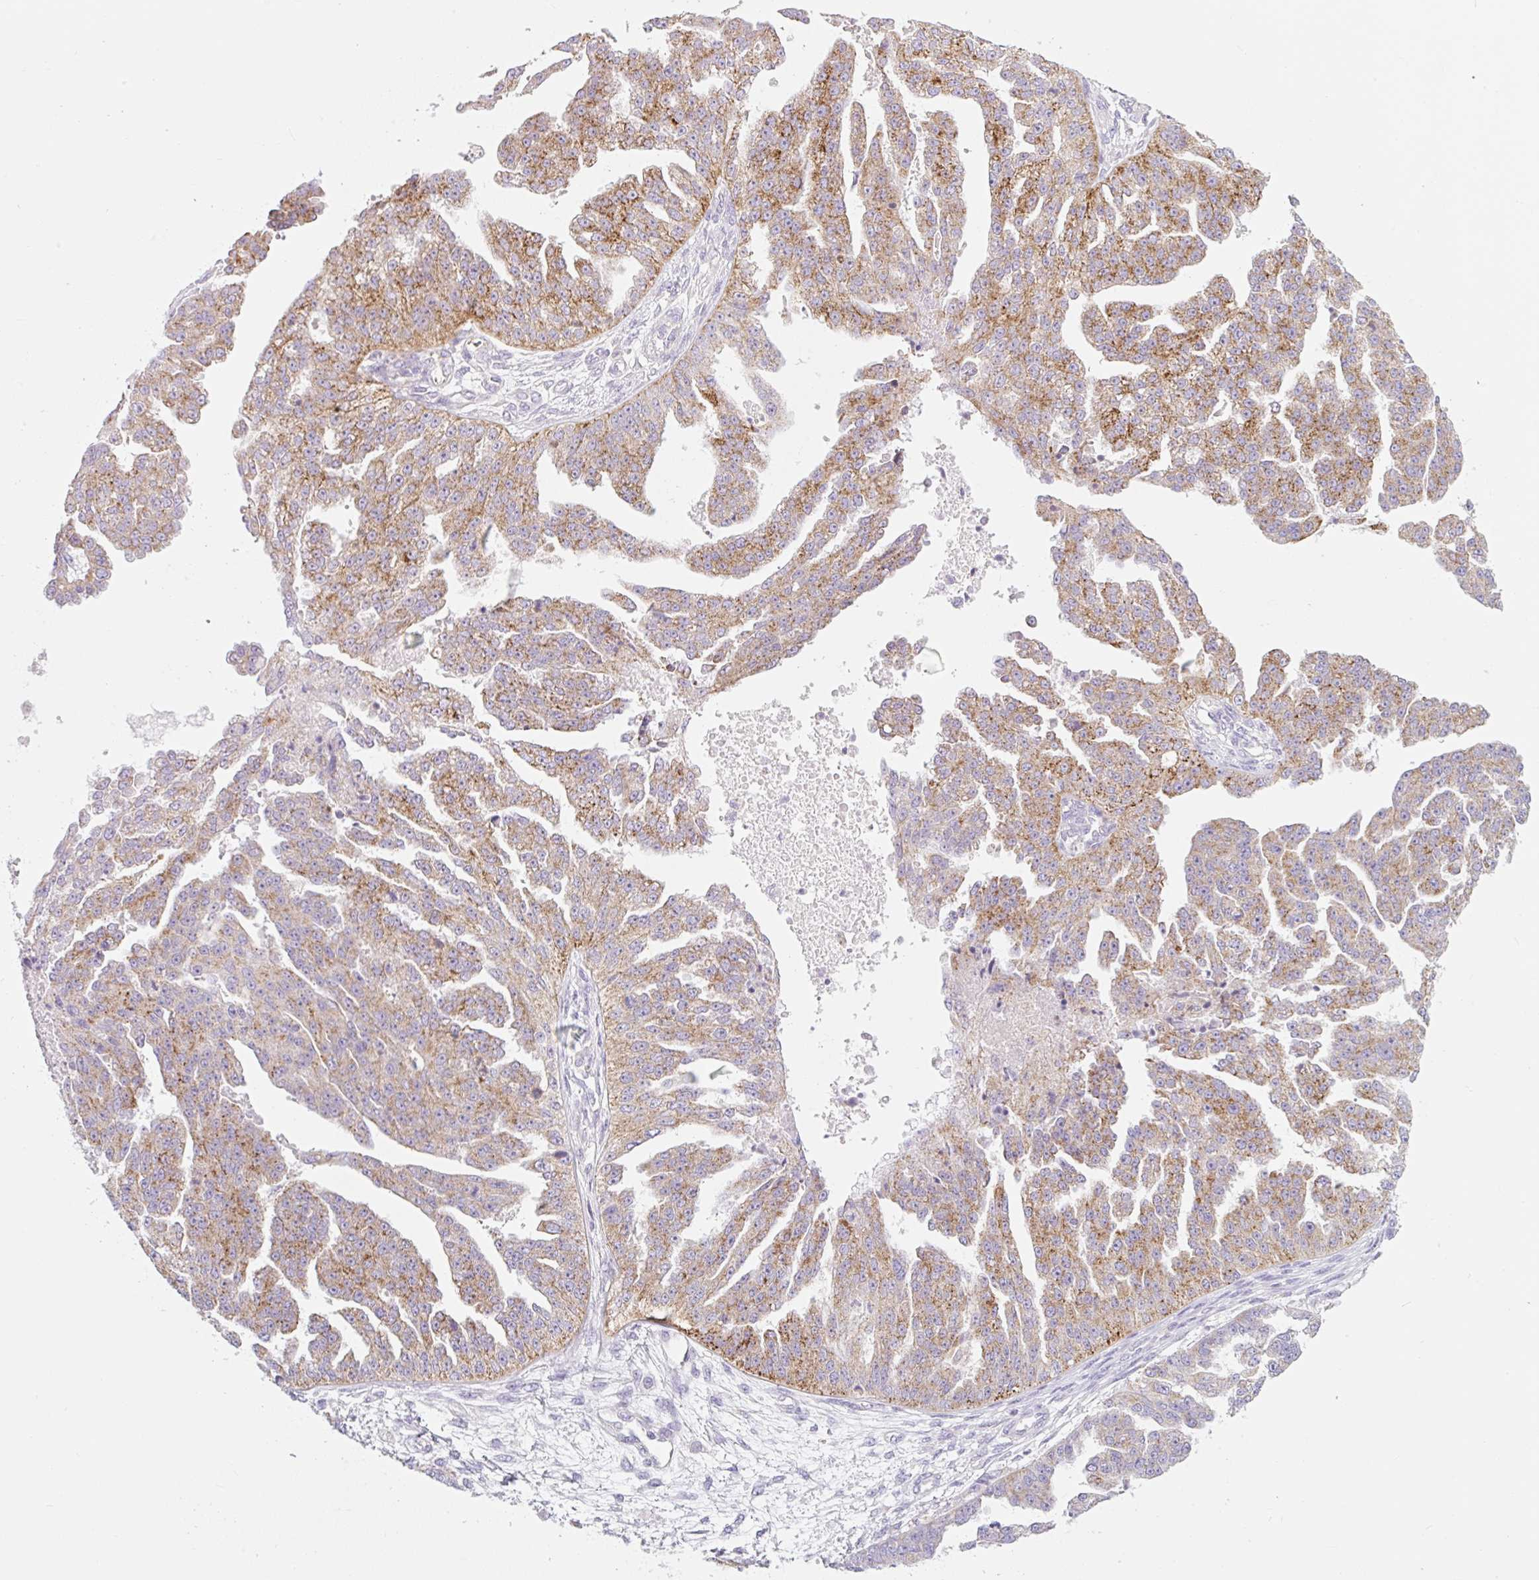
{"staining": {"intensity": "moderate", "quantity": ">75%", "location": "cytoplasmic/membranous"}, "tissue": "ovarian cancer", "cell_type": "Tumor cells", "image_type": "cancer", "snomed": [{"axis": "morphology", "description": "Cystadenocarcinoma, serous, NOS"}, {"axis": "topography", "description": "Ovary"}], "caption": "High-power microscopy captured an IHC photomicrograph of ovarian serous cystadenocarcinoma, revealing moderate cytoplasmic/membranous expression in about >75% of tumor cells.", "gene": "FOCAD", "patient": {"sex": "female", "age": 58}}